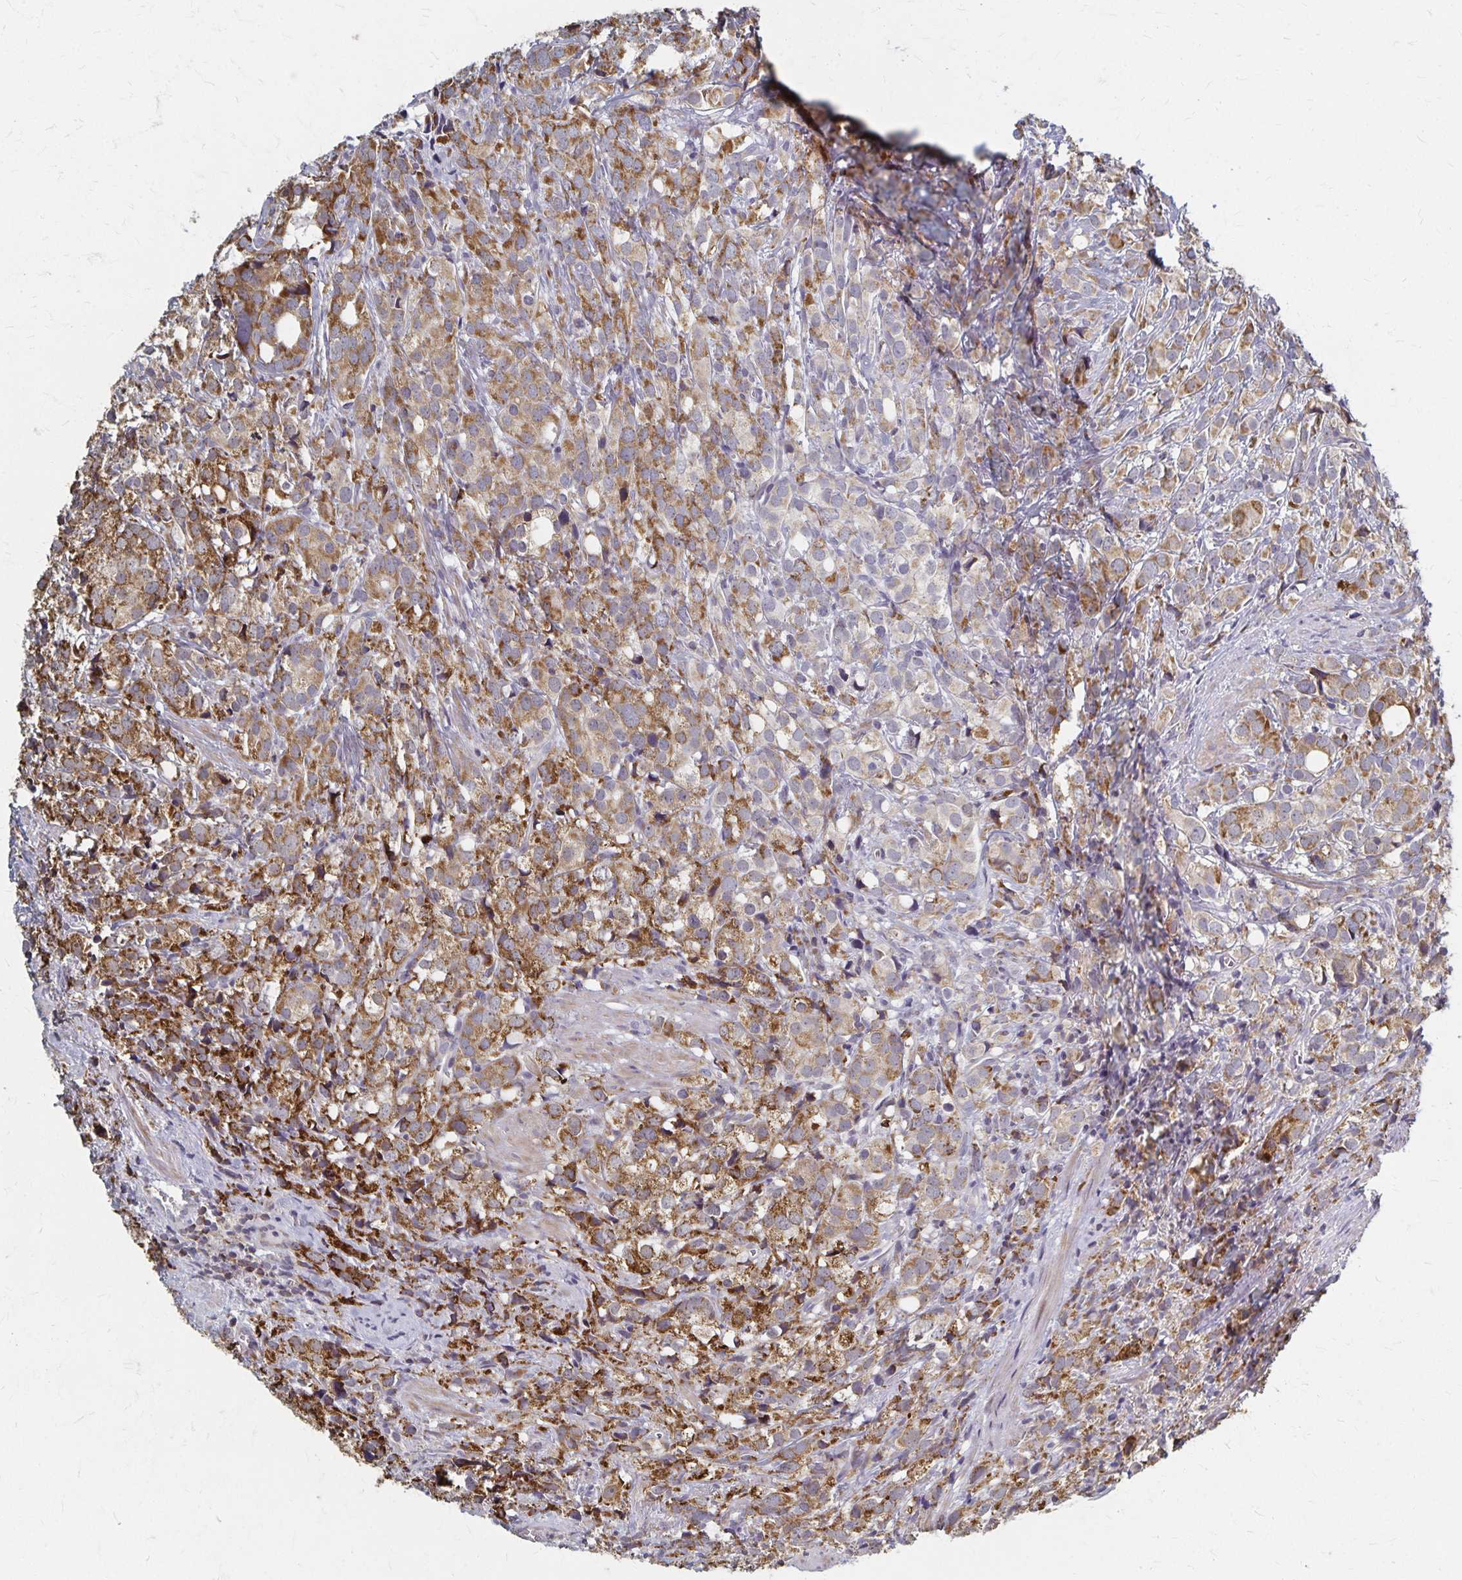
{"staining": {"intensity": "moderate", "quantity": ">75%", "location": "cytoplasmic/membranous"}, "tissue": "prostate cancer", "cell_type": "Tumor cells", "image_type": "cancer", "snomed": [{"axis": "morphology", "description": "Adenocarcinoma, High grade"}, {"axis": "topography", "description": "Prostate"}], "caption": "Immunohistochemical staining of high-grade adenocarcinoma (prostate) displays medium levels of moderate cytoplasmic/membranous expression in about >75% of tumor cells.", "gene": "DYRK4", "patient": {"sex": "male", "age": 86}}